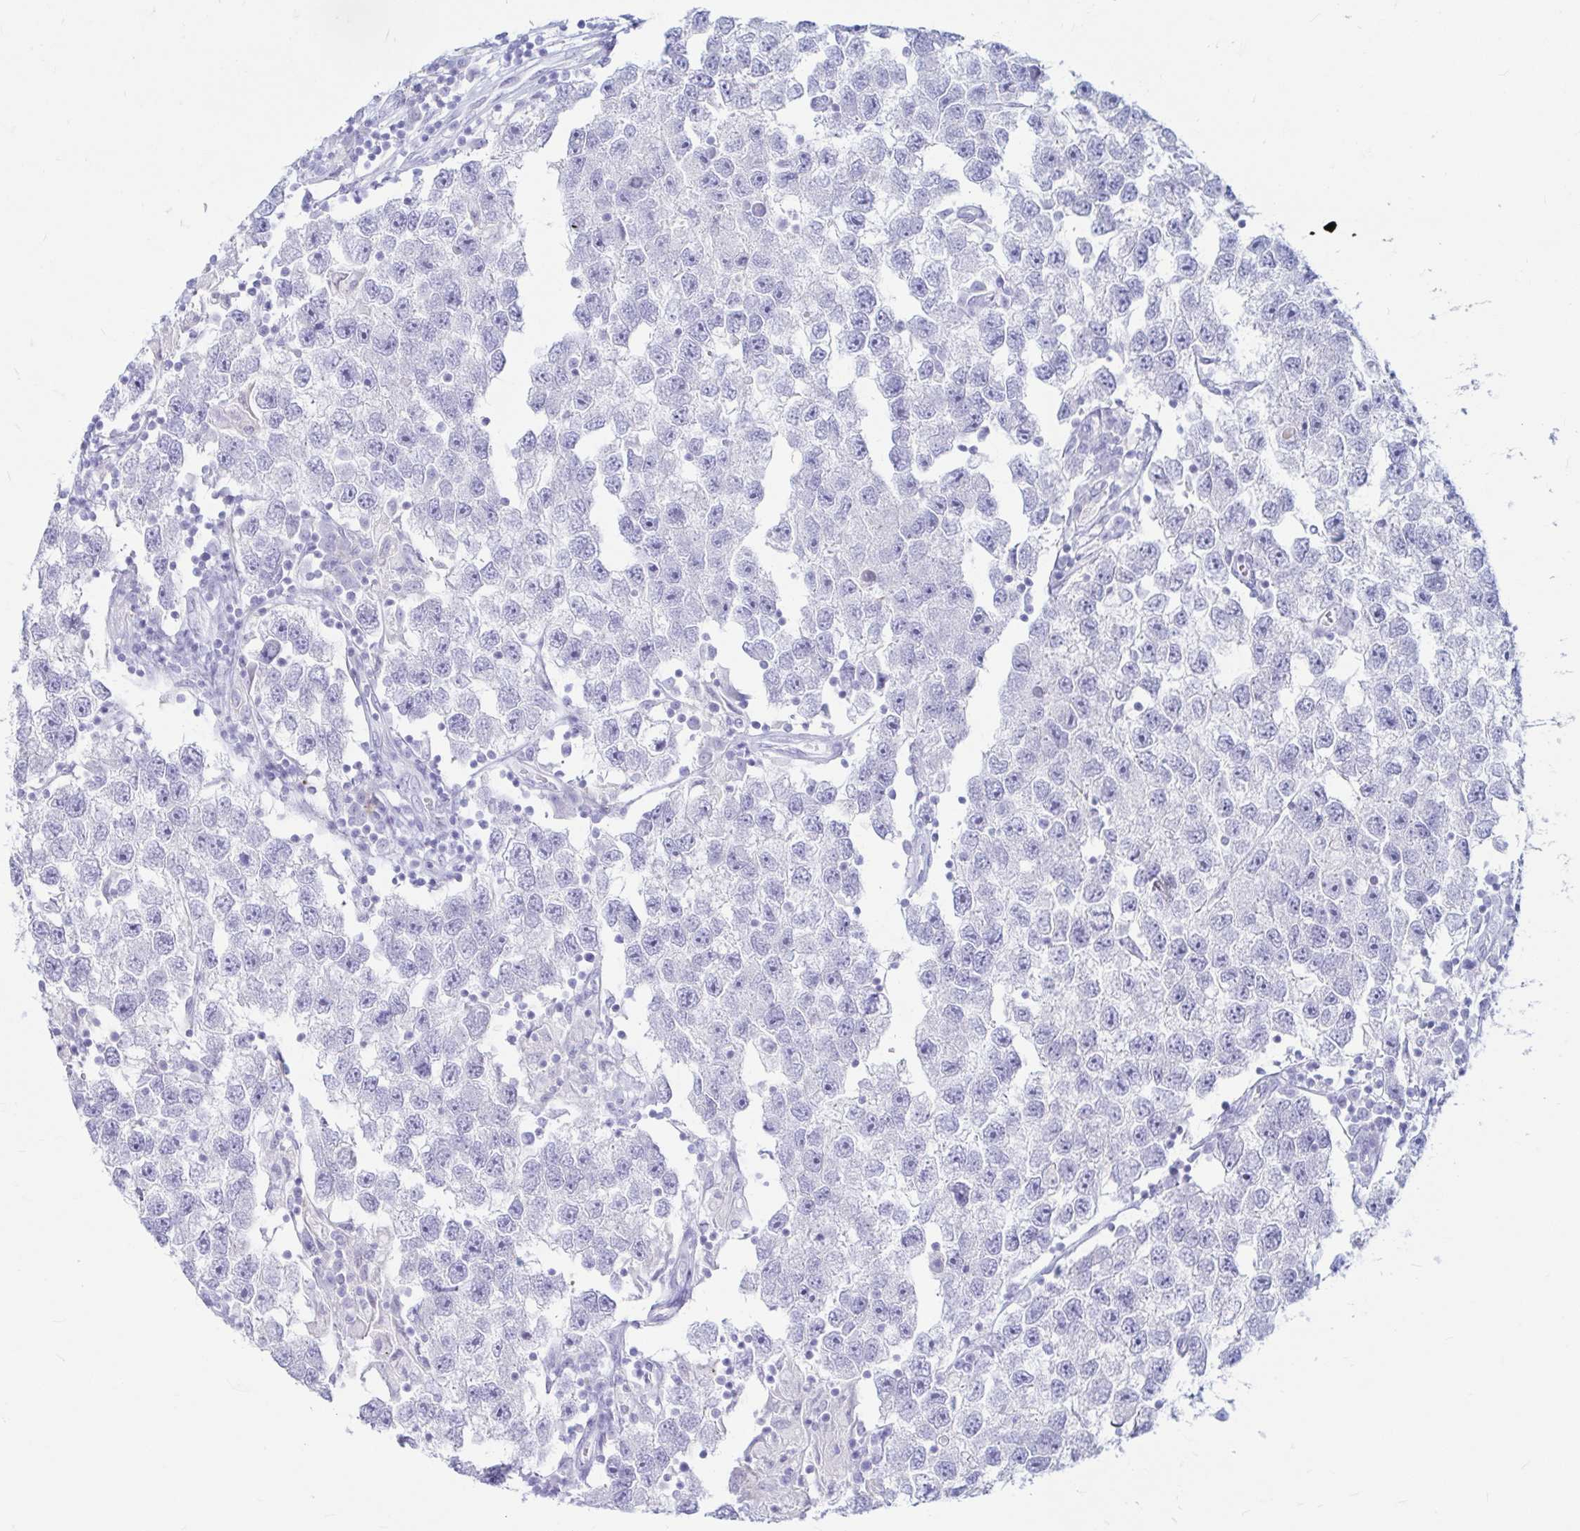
{"staining": {"intensity": "negative", "quantity": "none", "location": "none"}, "tissue": "testis cancer", "cell_type": "Tumor cells", "image_type": "cancer", "snomed": [{"axis": "morphology", "description": "Seminoma, NOS"}, {"axis": "topography", "description": "Testis"}], "caption": "IHC of testis cancer demonstrates no staining in tumor cells.", "gene": "ERICH6", "patient": {"sex": "male", "age": 26}}